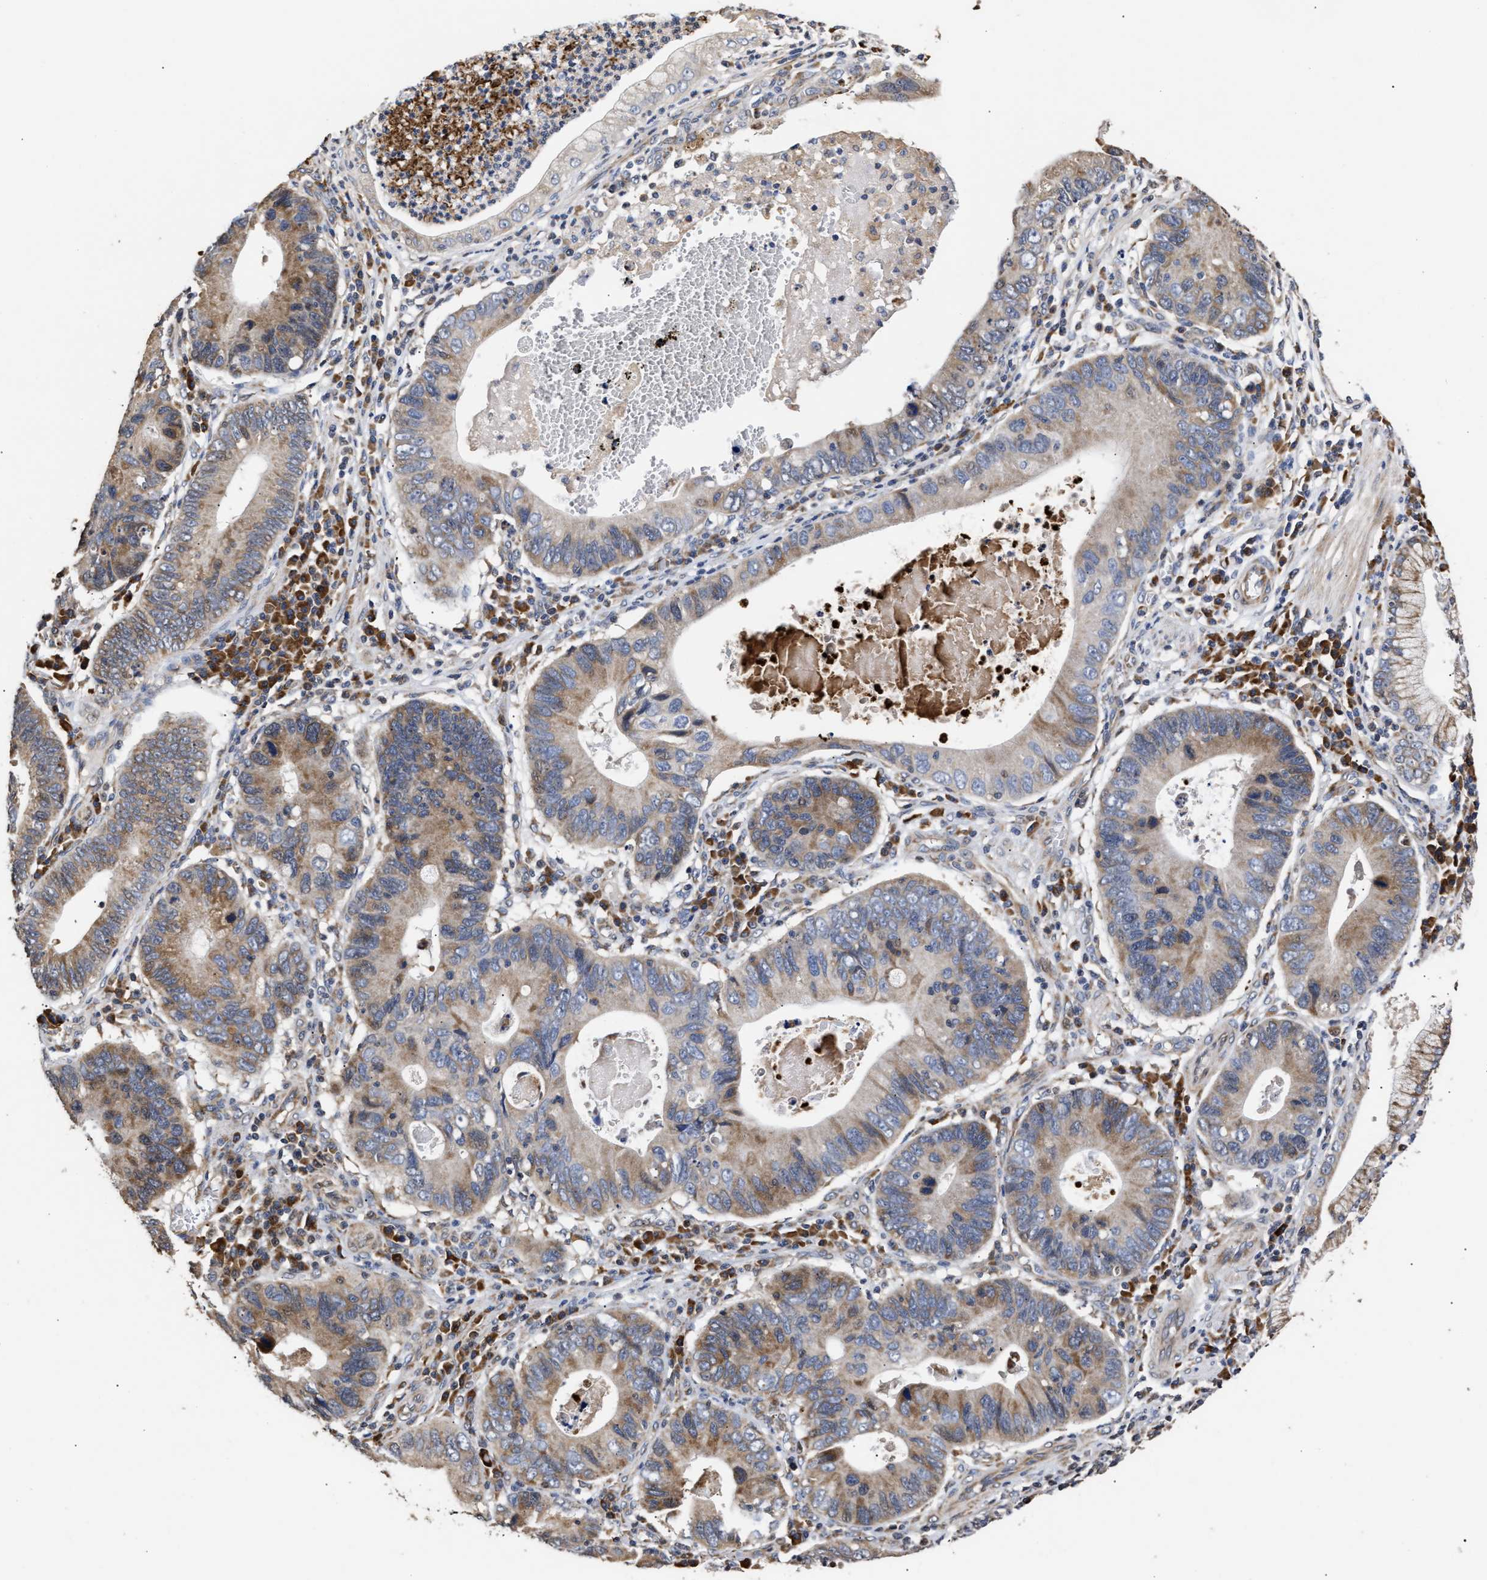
{"staining": {"intensity": "moderate", "quantity": "25%-75%", "location": "cytoplasmic/membranous"}, "tissue": "stomach cancer", "cell_type": "Tumor cells", "image_type": "cancer", "snomed": [{"axis": "morphology", "description": "Adenocarcinoma, NOS"}, {"axis": "topography", "description": "Stomach"}], "caption": "An image showing moderate cytoplasmic/membranous expression in approximately 25%-75% of tumor cells in adenocarcinoma (stomach), as visualized by brown immunohistochemical staining.", "gene": "GOSR1", "patient": {"sex": "male", "age": 59}}